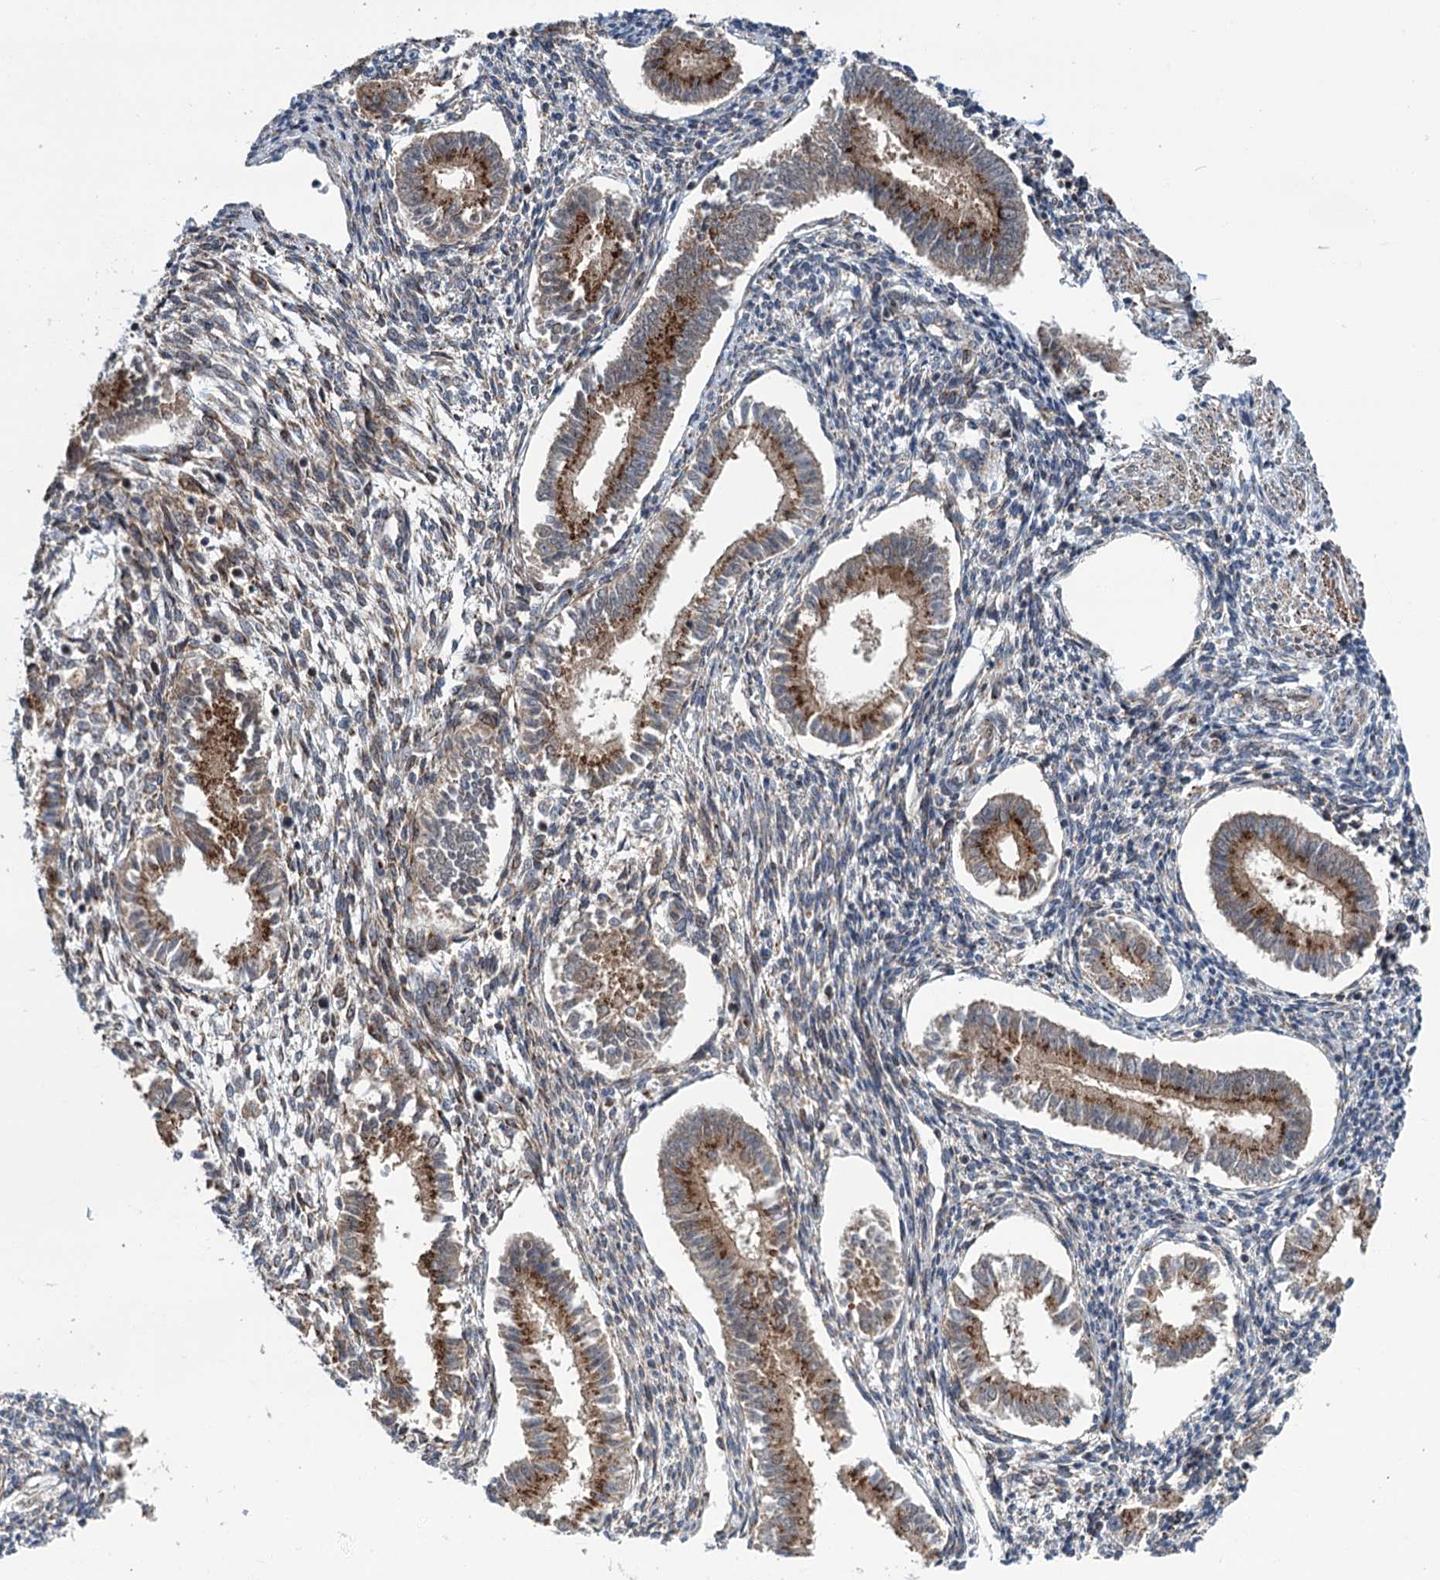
{"staining": {"intensity": "moderate", "quantity": ">75%", "location": "cytoplasmic/membranous"}, "tissue": "endometrium", "cell_type": "Cells in endometrial stroma", "image_type": "normal", "snomed": [{"axis": "morphology", "description": "Normal tissue, NOS"}, {"axis": "topography", "description": "Uterus"}, {"axis": "topography", "description": "Endometrium"}], "caption": "Endometrium stained with a brown dye demonstrates moderate cytoplasmic/membranous positive positivity in about >75% of cells in endometrial stroma.", "gene": "ELP4", "patient": {"sex": "female", "age": 48}}